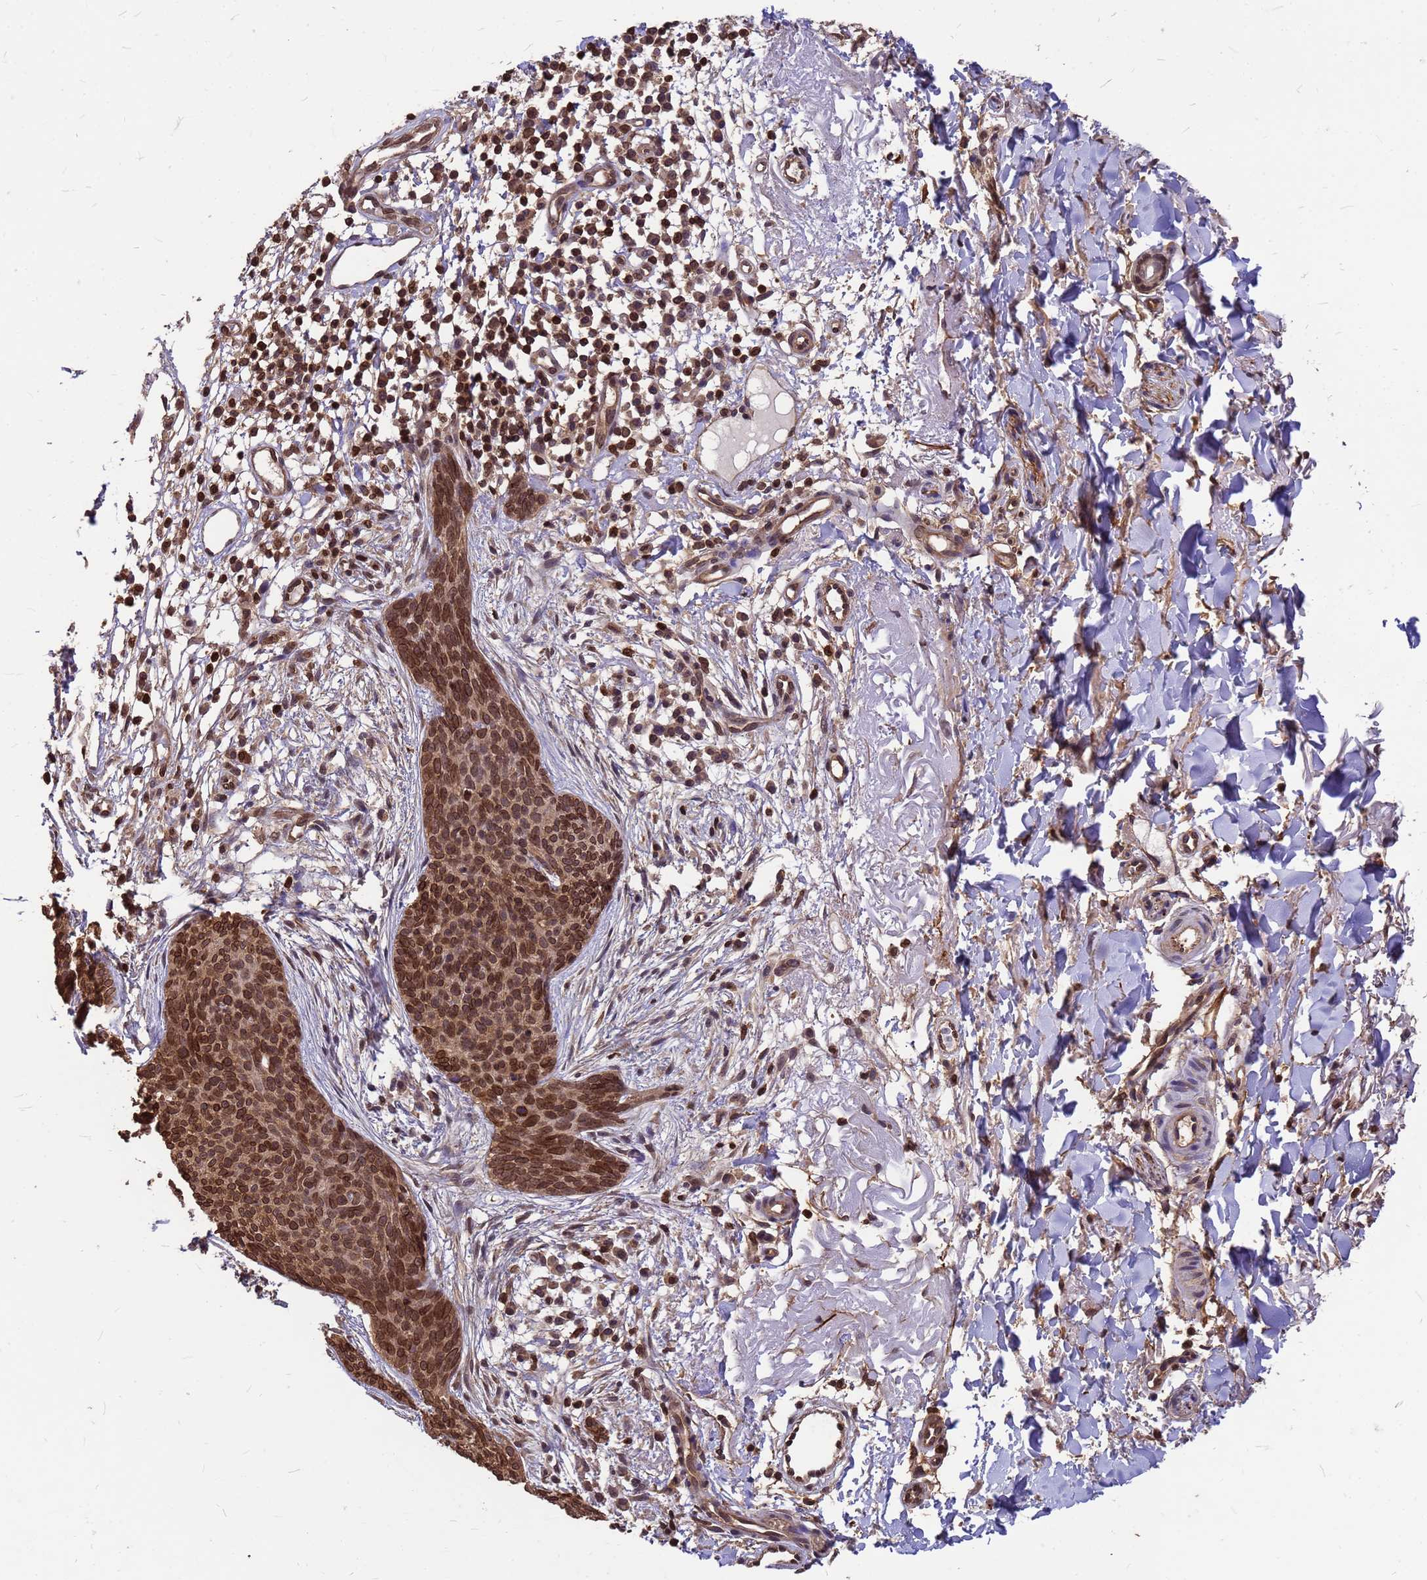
{"staining": {"intensity": "strong", "quantity": ">75%", "location": "cytoplasmic/membranous,nuclear"}, "tissue": "skin cancer", "cell_type": "Tumor cells", "image_type": "cancer", "snomed": [{"axis": "morphology", "description": "Basal cell carcinoma"}, {"axis": "topography", "description": "Skin"}], "caption": "Skin cancer (basal cell carcinoma) stained for a protein (brown) reveals strong cytoplasmic/membranous and nuclear positive expression in approximately >75% of tumor cells.", "gene": "C1orf35", "patient": {"sex": "male", "age": 84}}